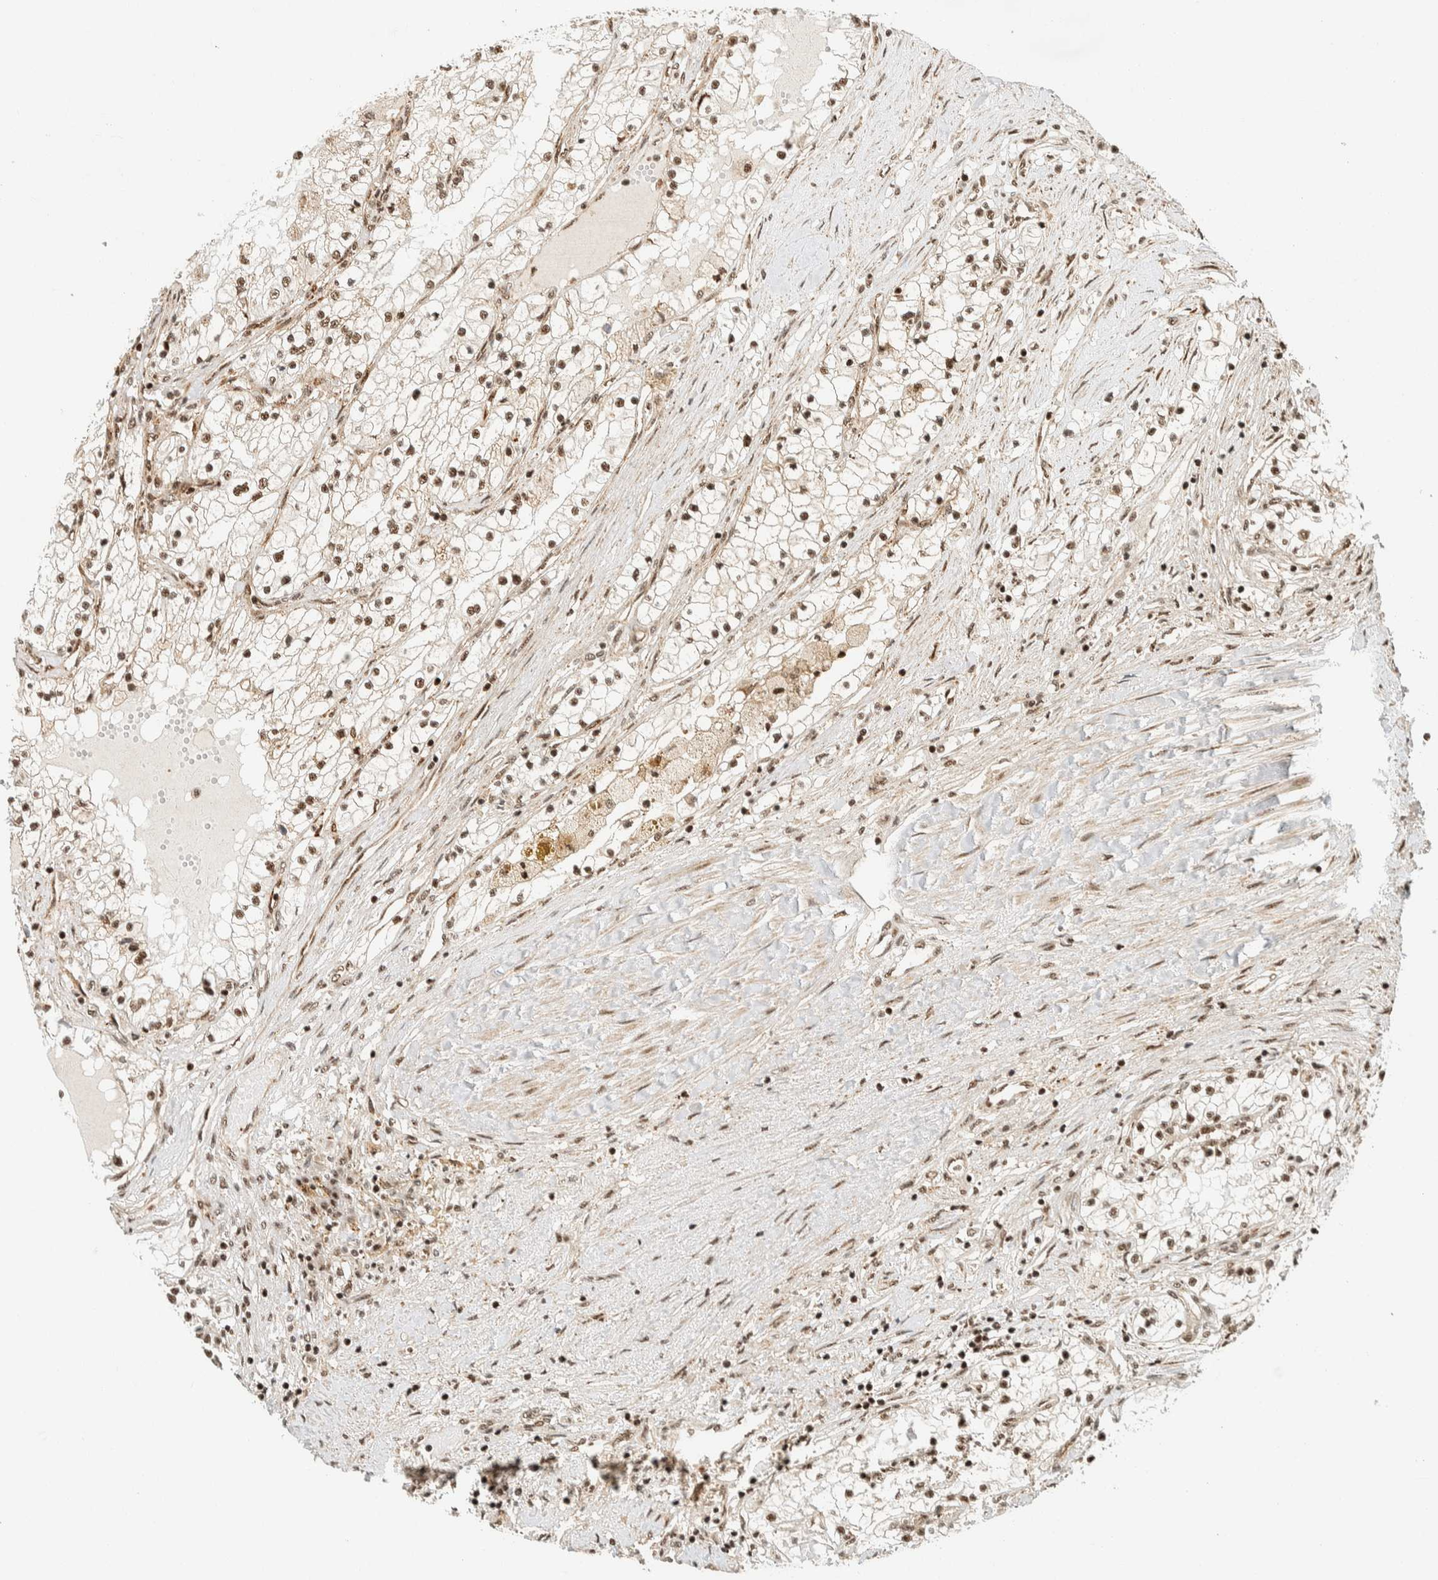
{"staining": {"intensity": "moderate", "quantity": ">75%", "location": "nuclear"}, "tissue": "renal cancer", "cell_type": "Tumor cells", "image_type": "cancer", "snomed": [{"axis": "morphology", "description": "Adenocarcinoma, NOS"}, {"axis": "topography", "description": "Kidney"}], "caption": "Protein staining displays moderate nuclear positivity in about >75% of tumor cells in renal cancer.", "gene": "SIK1", "patient": {"sex": "male", "age": 68}}